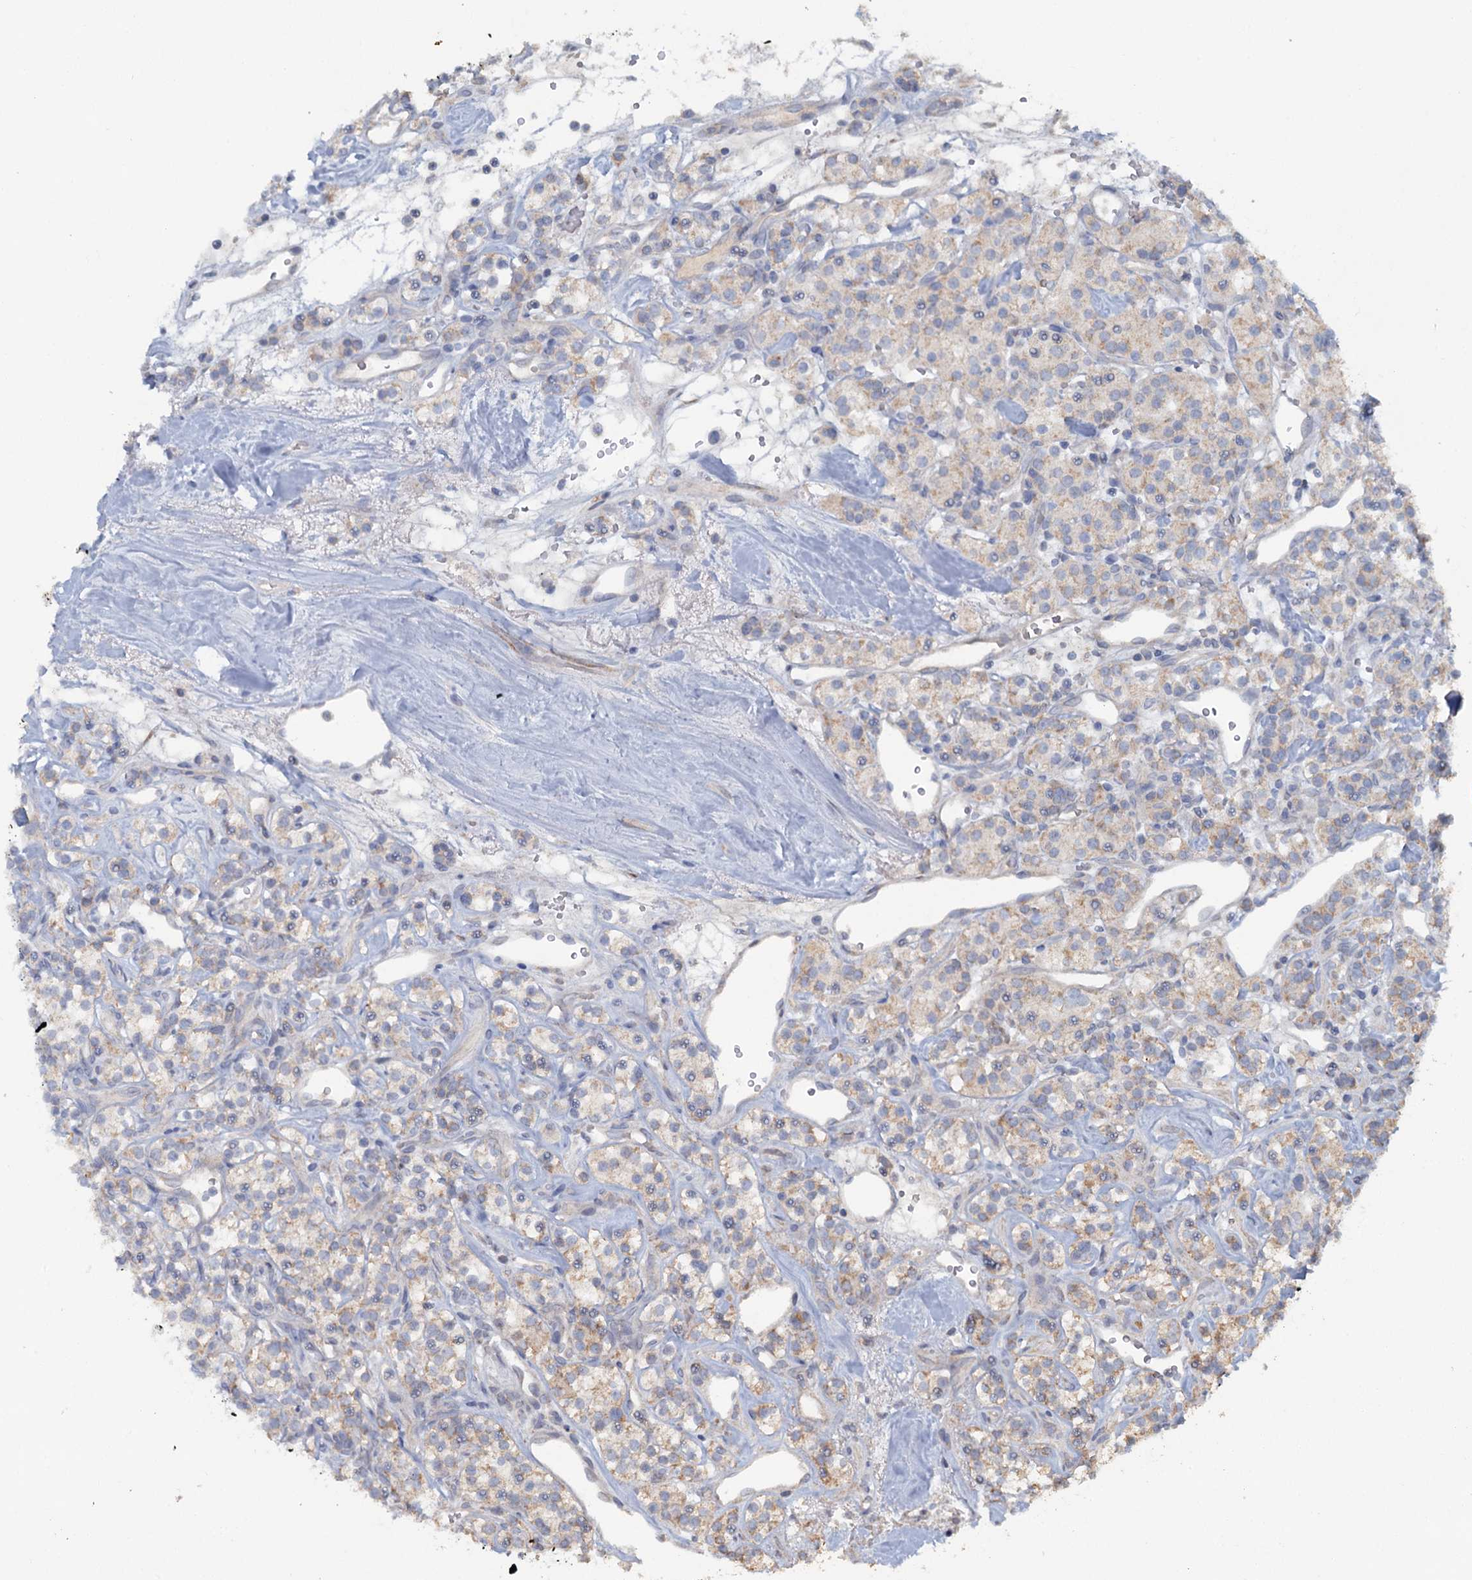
{"staining": {"intensity": "weak", "quantity": "25%-75%", "location": "cytoplasmic/membranous"}, "tissue": "renal cancer", "cell_type": "Tumor cells", "image_type": "cancer", "snomed": [{"axis": "morphology", "description": "Adenocarcinoma, NOS"}, {"axis": "topography", "description": "Kidney"}], "caption": "Human adenocarcinoma (renal) stained with a protein marker exhibits weak staining in tumor cells.", "gene": "FUNDC1", "patient": {"sex": "male", "age": 77}}